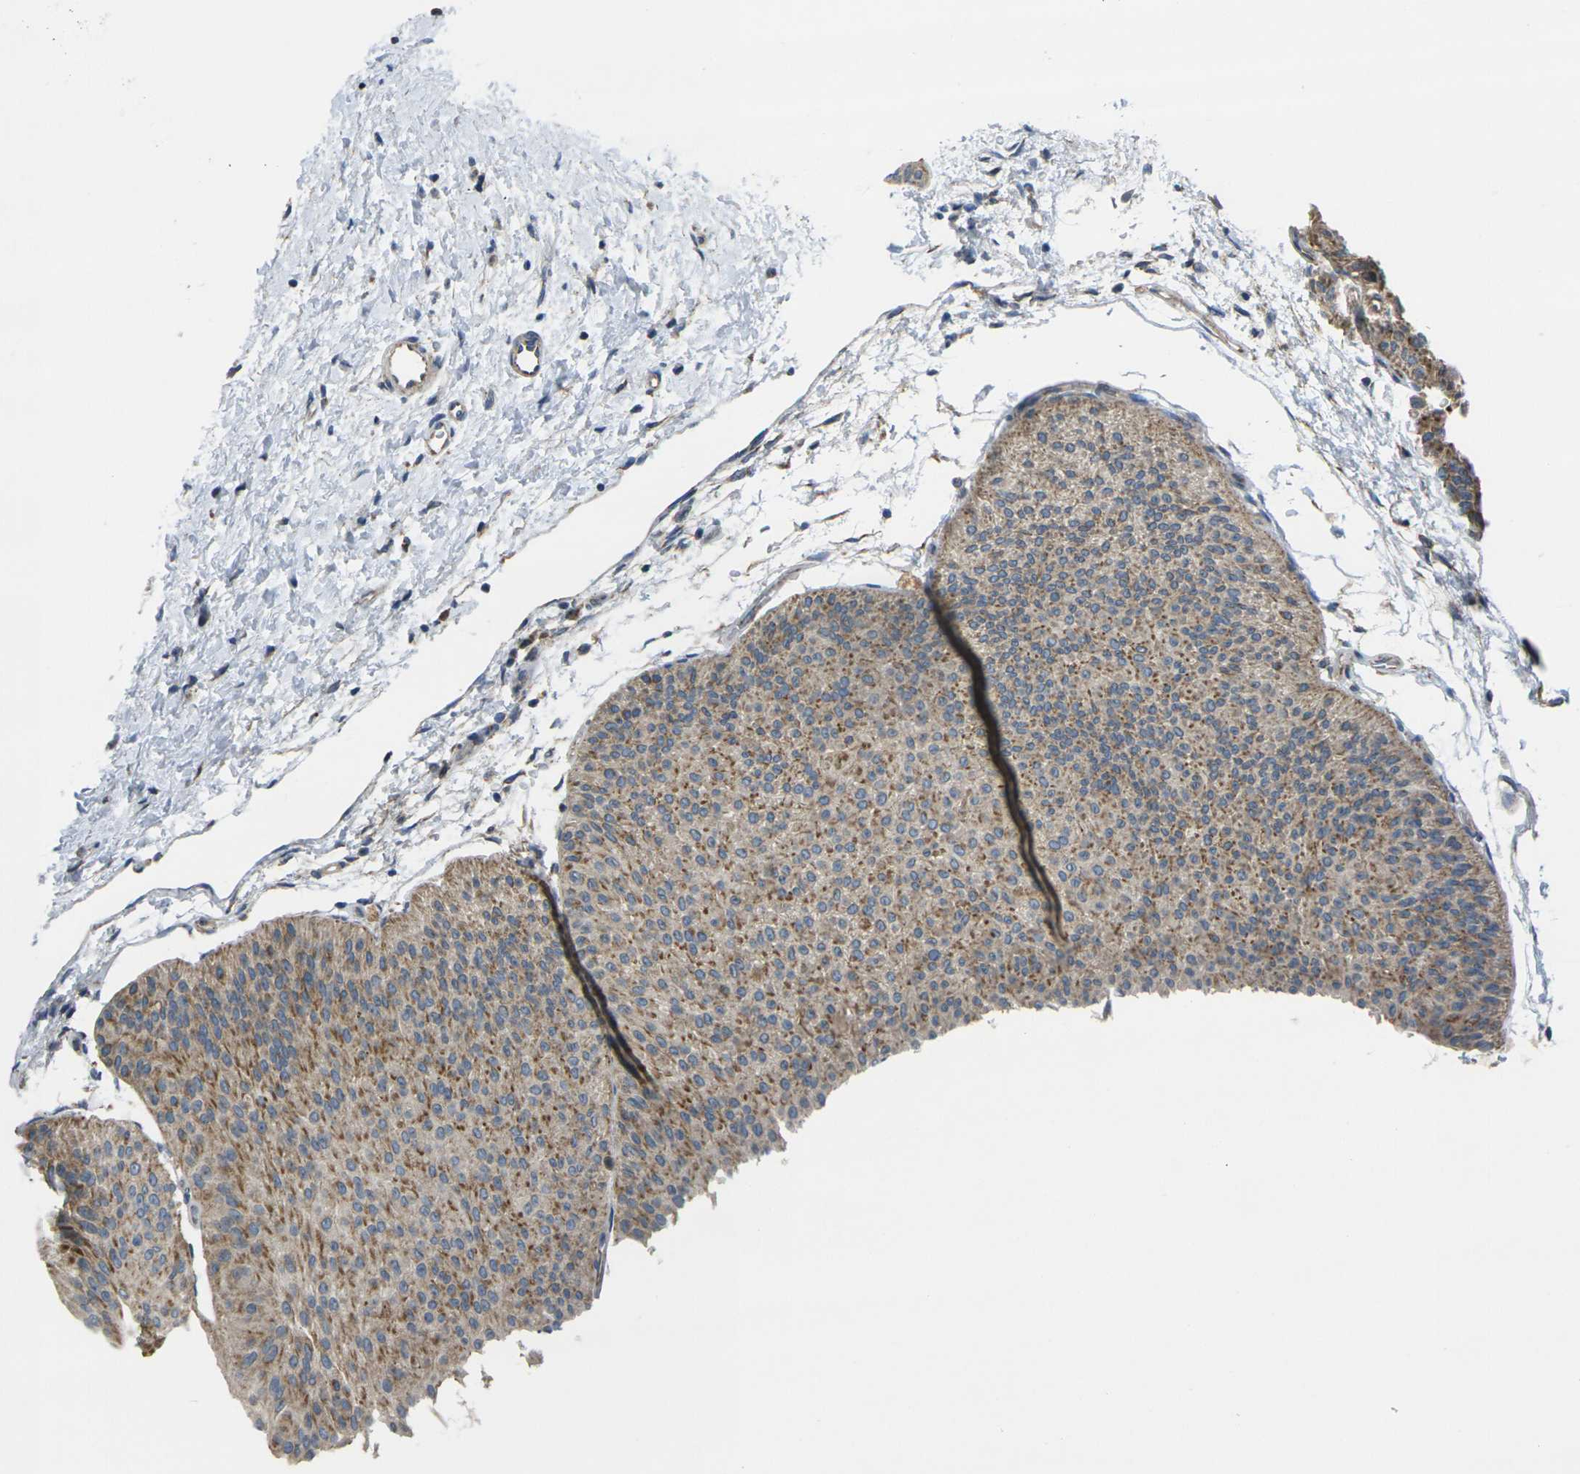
{"staining": {"intensity": "moderate", "quantity": ">75%", "location": "cytoplasmic/membranous"}, "tissue": "urothelial cancer", "cell_type": "Tumor cells", "image_type": "cancer", "snomed": [{"axis": "morphology", "description": "Urothelial carcinoma, Low grade"}, {"axis": "topography", "description": "Urinary bladder"}], "caption": "High-magnification brightfield microscopy of urothelial cancer stained with DAB (3,3'-diaminobenzidine) (brown) and counterstained with hematoxylin (blue). tumor cells exhibit moderate cytoplasmic/membranous staining is present in about>75% of cells.", "gene": "TMEM120B", "patient": {"sex": "female", "age": 60}}